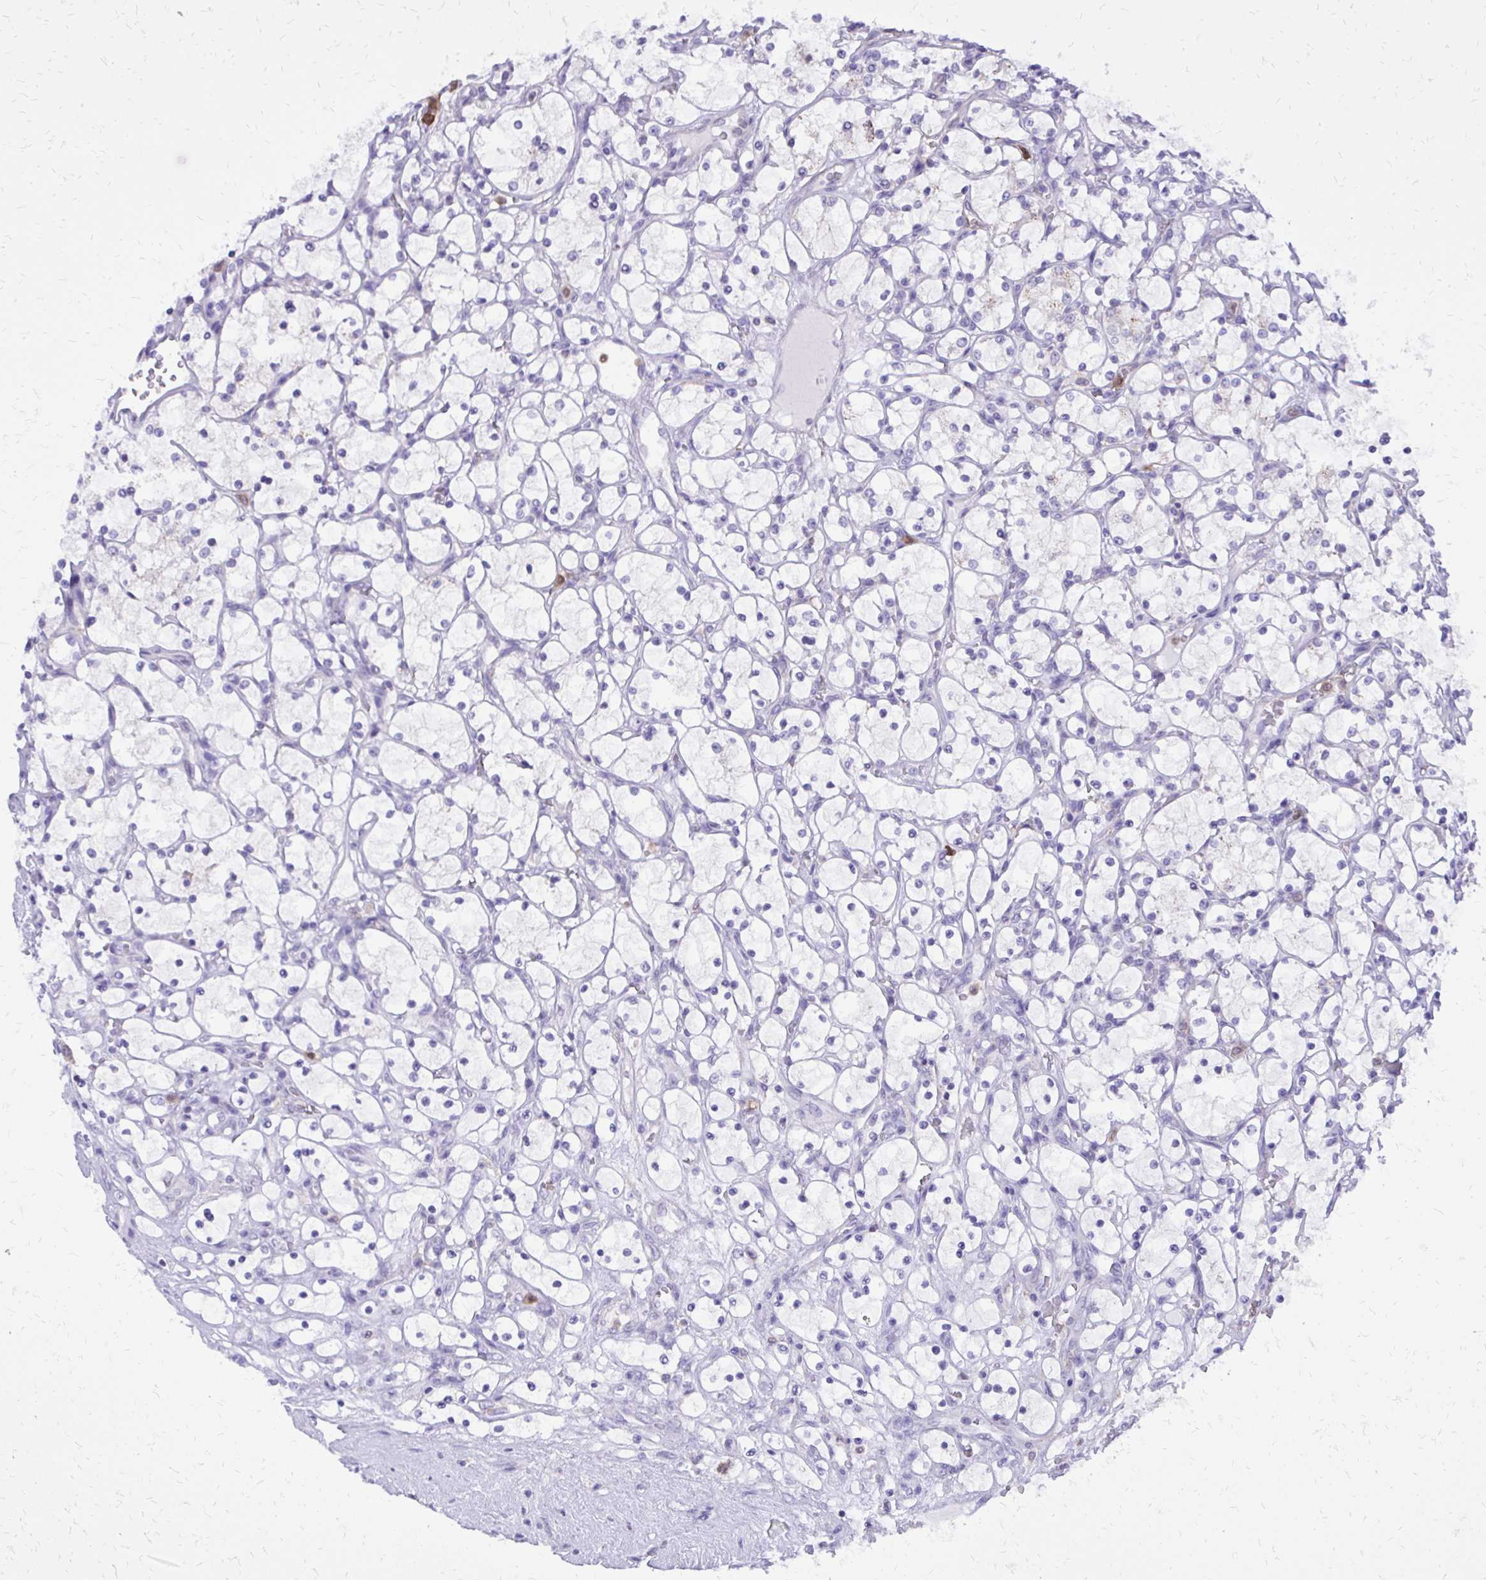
{"staining": {"intensity": "negative", "quantity": "none", "location": "none"}, "tissue": "renal cancer", "cell_type": "Tumor cells", "image_type": "cancer", "snomed": [{"axis": "morphology", "description": "Adenocarcinoma, NOS"}, {"axis": "topography", "description": "Kidney"}], "caption": "Immunohistochemistry (IHC) of human adenocarcinoma (renal) reveals no expression in tumor cells. Nuclei are stained in blue.", "gene": "CAT", "patient": {"sex": "female", "age": 69}}